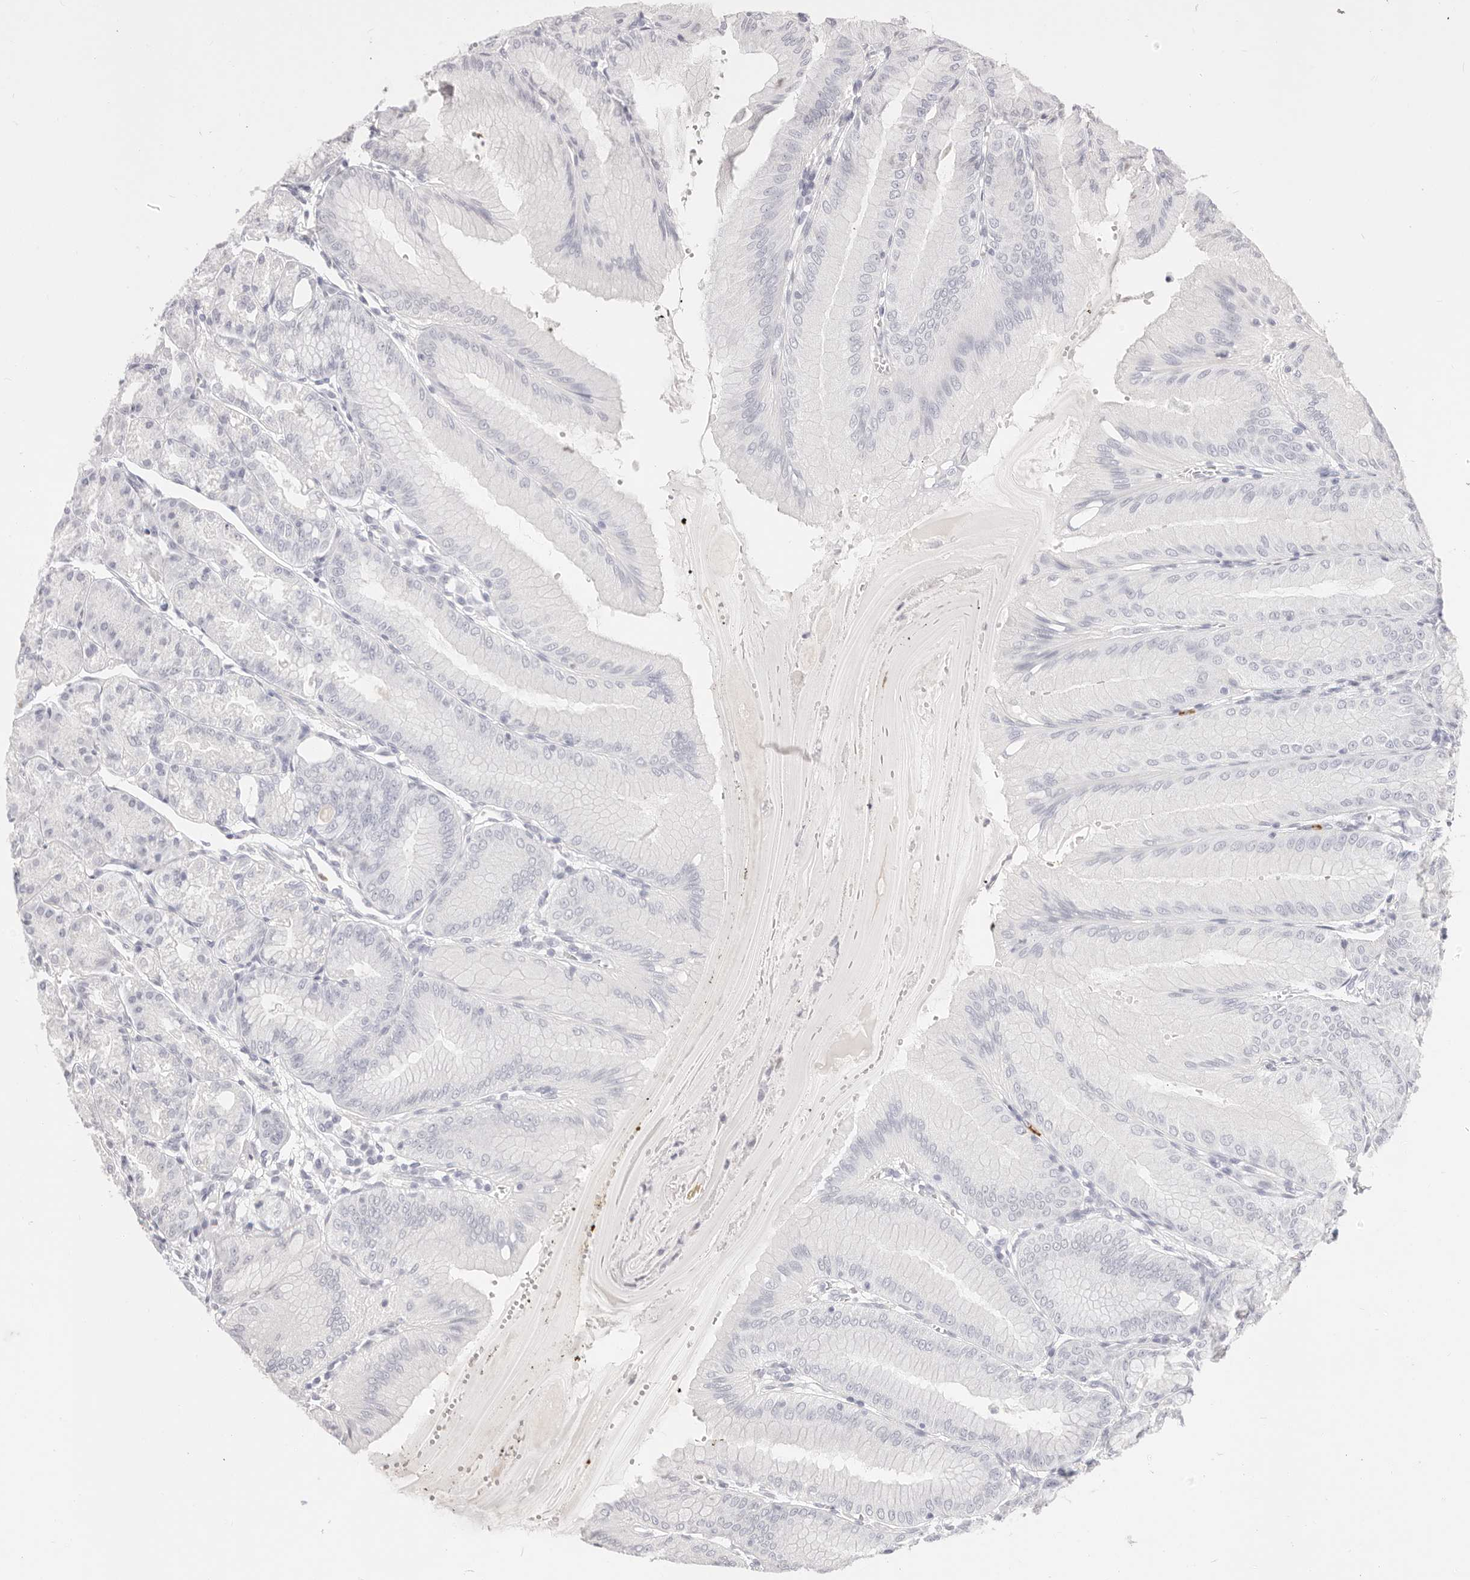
{"staining": {"intensity": "negative", "quantity": "none", "location": "none"}, "tissue": "stomach", "cell_type": "Glandular cells", "image_type": "normal", "snomed": [{"axis": "morphology", "description": "Normal tissue, NOS"}, {"axis": "topography", "description": "Stomach, lower"}], "caption": "Immunohistochemistry photomicrograph of unremarkable stomach: human stomach stained with DAB shows no significant protein positivity in glandular cells.", "gene": "CAMP", "patient": {"sex": "male", "age": 71}}